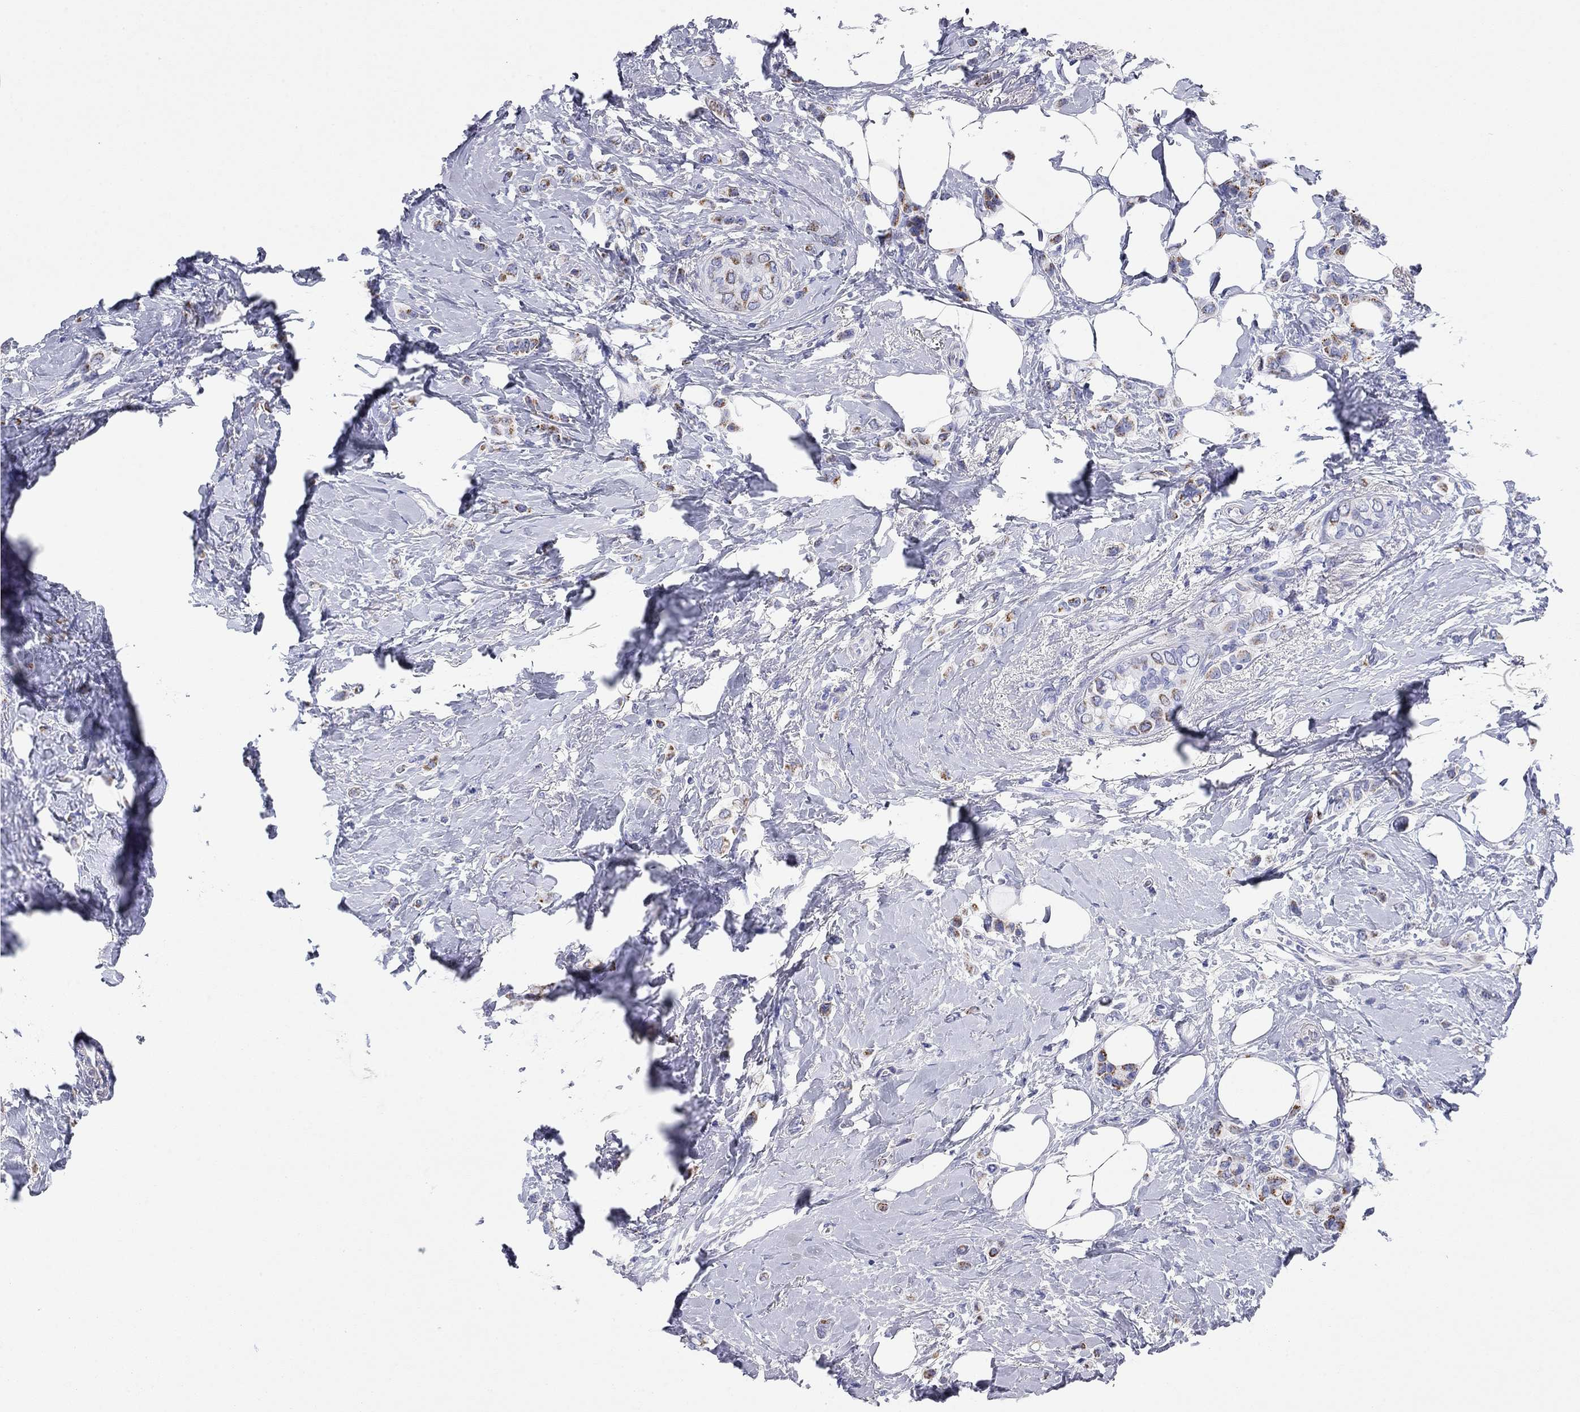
{"staining": {"intensity": "moderate", "quantity": "25%-75%", "location": "cytoplasmic/membranous"}, "tissue": "breast cancer", "cell_type": "Tumor cells", "image_type": "cancer", "snomed": [{"axis": "morphology", "description": "Lobular carcinoma"}, {"axis": "topography", "description": "Breast"}], "caption": "A brown stain shows moderate cytoplasmic/membranous expression of a protein in breast lobular carcinoma tumor cells. The protein is stained brown, and the nuclei are stained in blue (DAB (3,3'-diaminobenzidine) IHC with brightfield microscopy, high magnification).", "gene": "CHI3L2", "patient": {"sex": "female", "age": 66}}